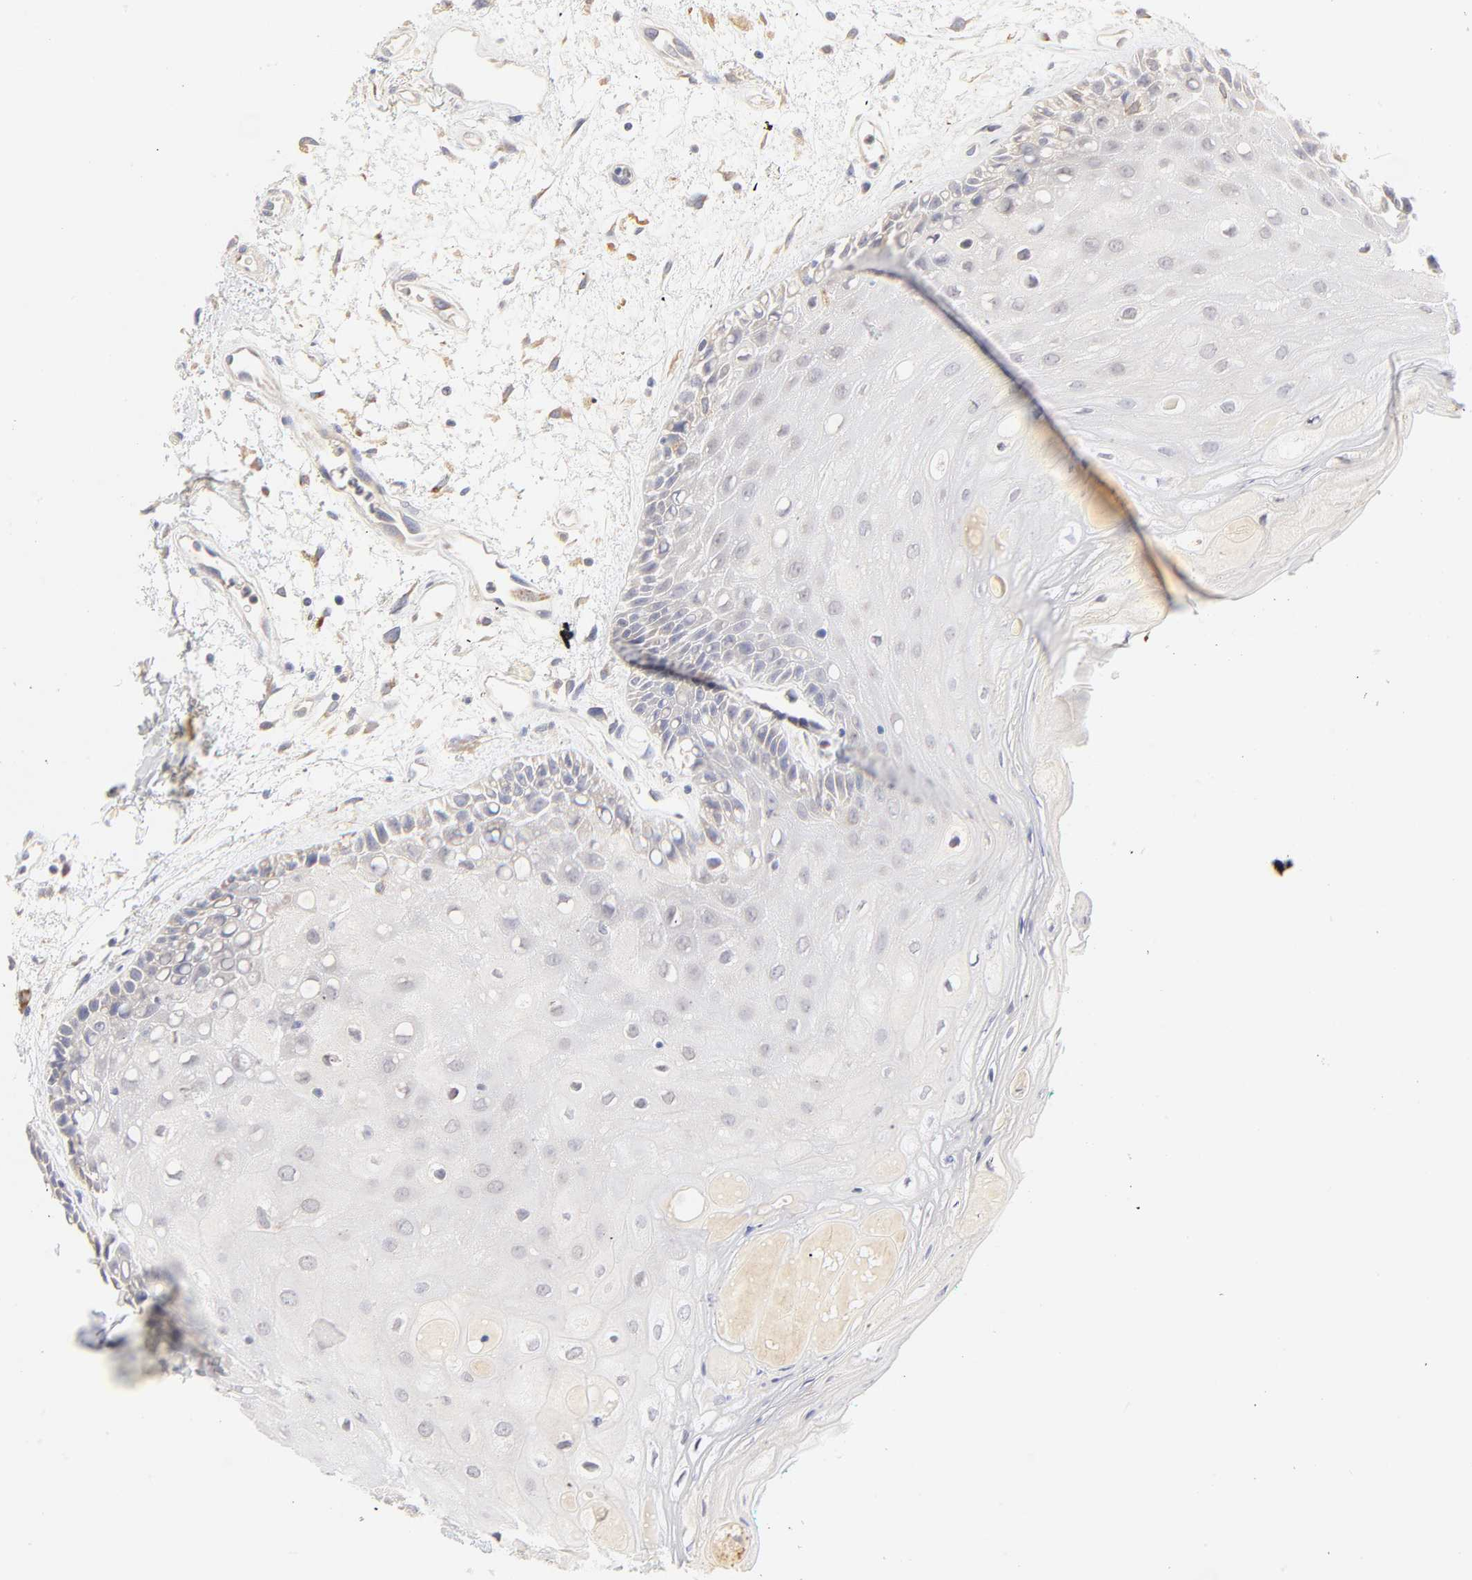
{"staining": {"intensity": "negative", "quantity": "none", "location": "none"}, "tissue": "oral mucosa", "cell_type": "Squamous epithelial cells", "image_type": "normal", "snomed": [{"axis": "morphology", "description": "Normal tissue, NOS"}, {"axis": "morphology", "description": "Squamous cell carcinoma, NOS"}, {"axis": "topography", "description": "Skeletal muscle"}, {"axis": "topography", "description": "Oral tissue"}, {"axis": "topography", "description": "Head-Neck"}], "caption": "This is an IHC micrograph of normal human oral mucosa. There is no positivity in squamous epithelial cells.", "gene": "MTERF2", "patient": {"sex": "female", "age": 84}}